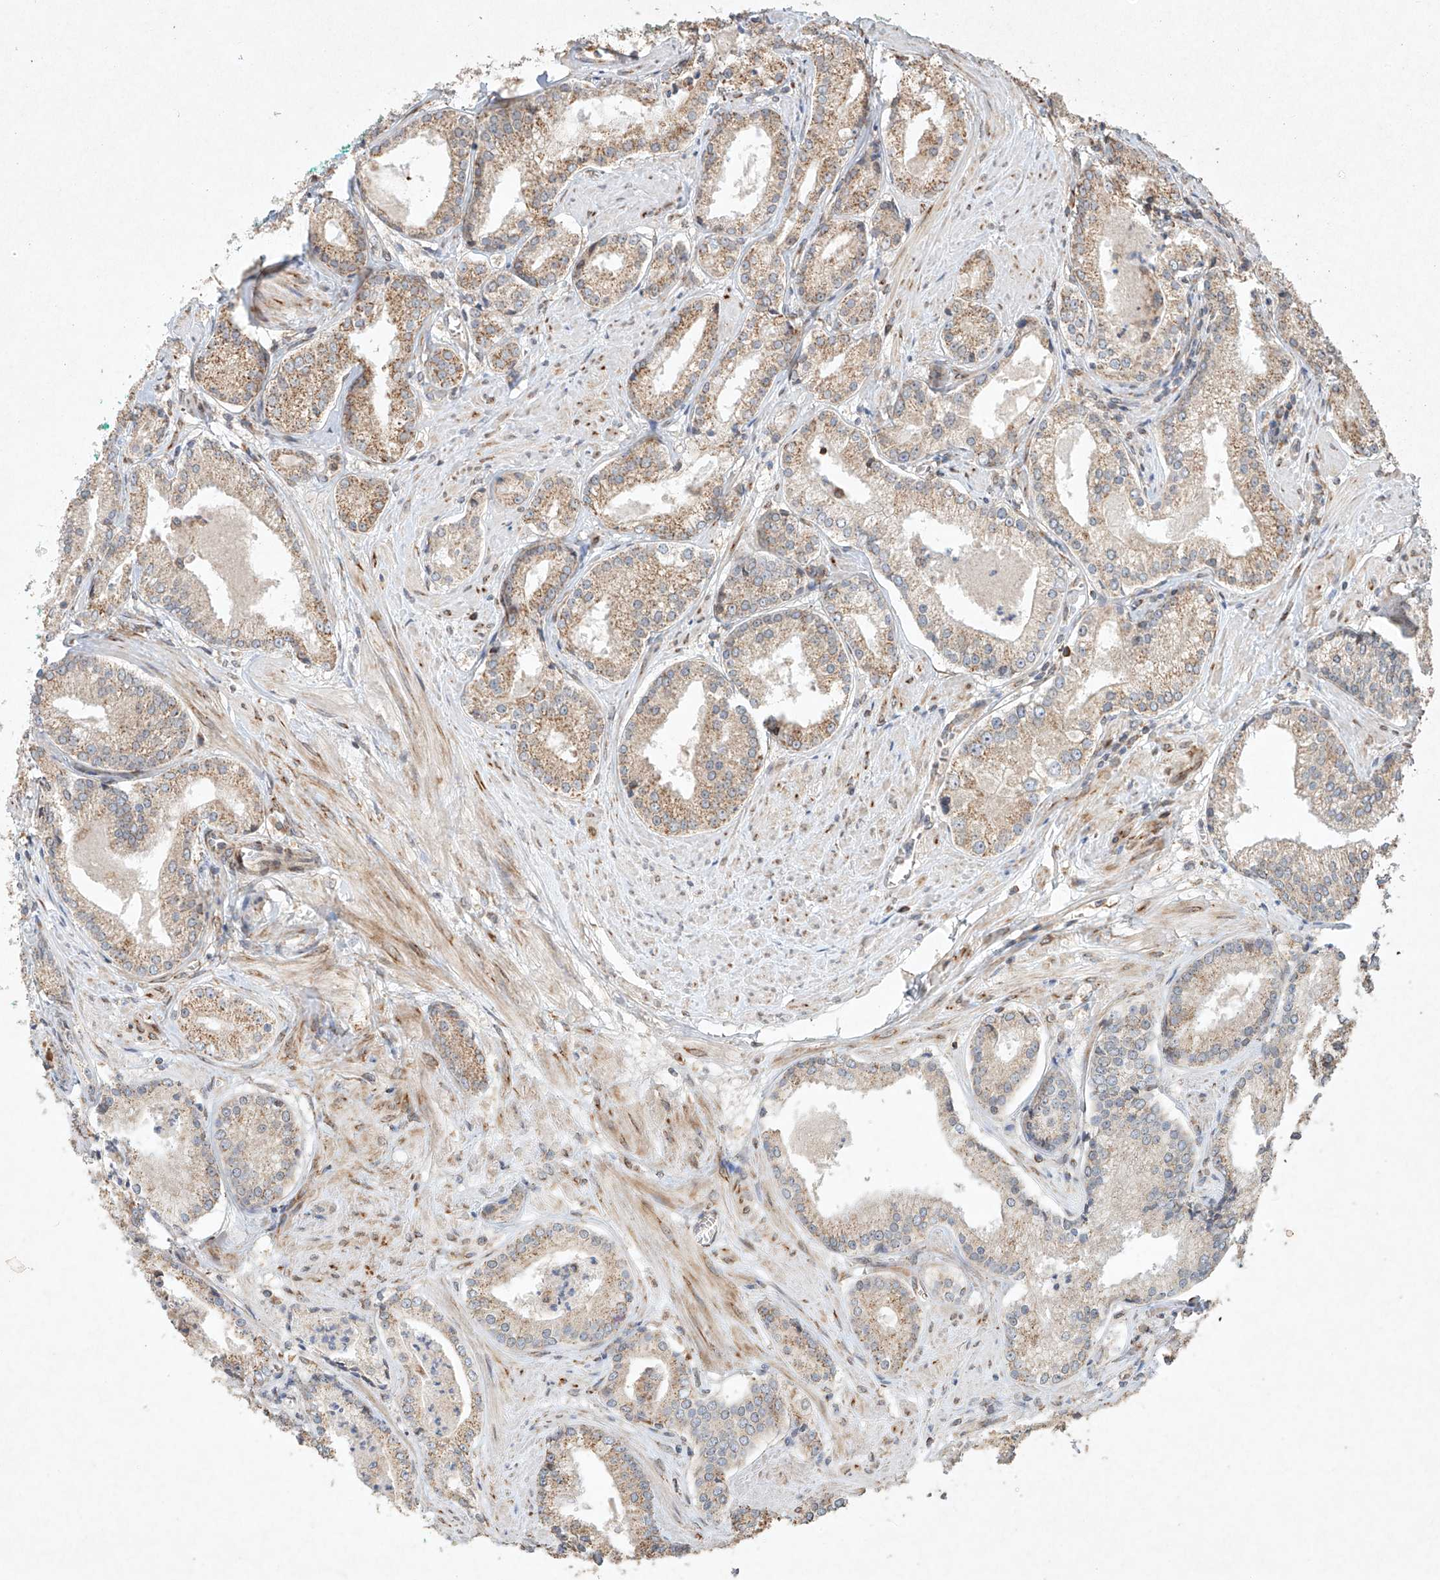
{"staining": {"intensity": "moderate", "quantity": "25%-75%", "location": "cytoplasmic/membranous"}, "tissue": "prostate cancer", "cell_type": "Tumor cells", "image_type": "cancer", "snomed": [{"axis": "morphology", "description": "Adenocarcinoma, Low grade"}, {"axis": "topography", "description": "Prostate"}], "caption": "Prostate low-grade adenocarcinoma was stained to show a protein in brown. There is medium levels of moderate cytoplasmic/membranous expression in approximately 25%-75% of tumor cells.", "gene": "SEMA3B", "patient": {"sex": "male", "age": 54}}